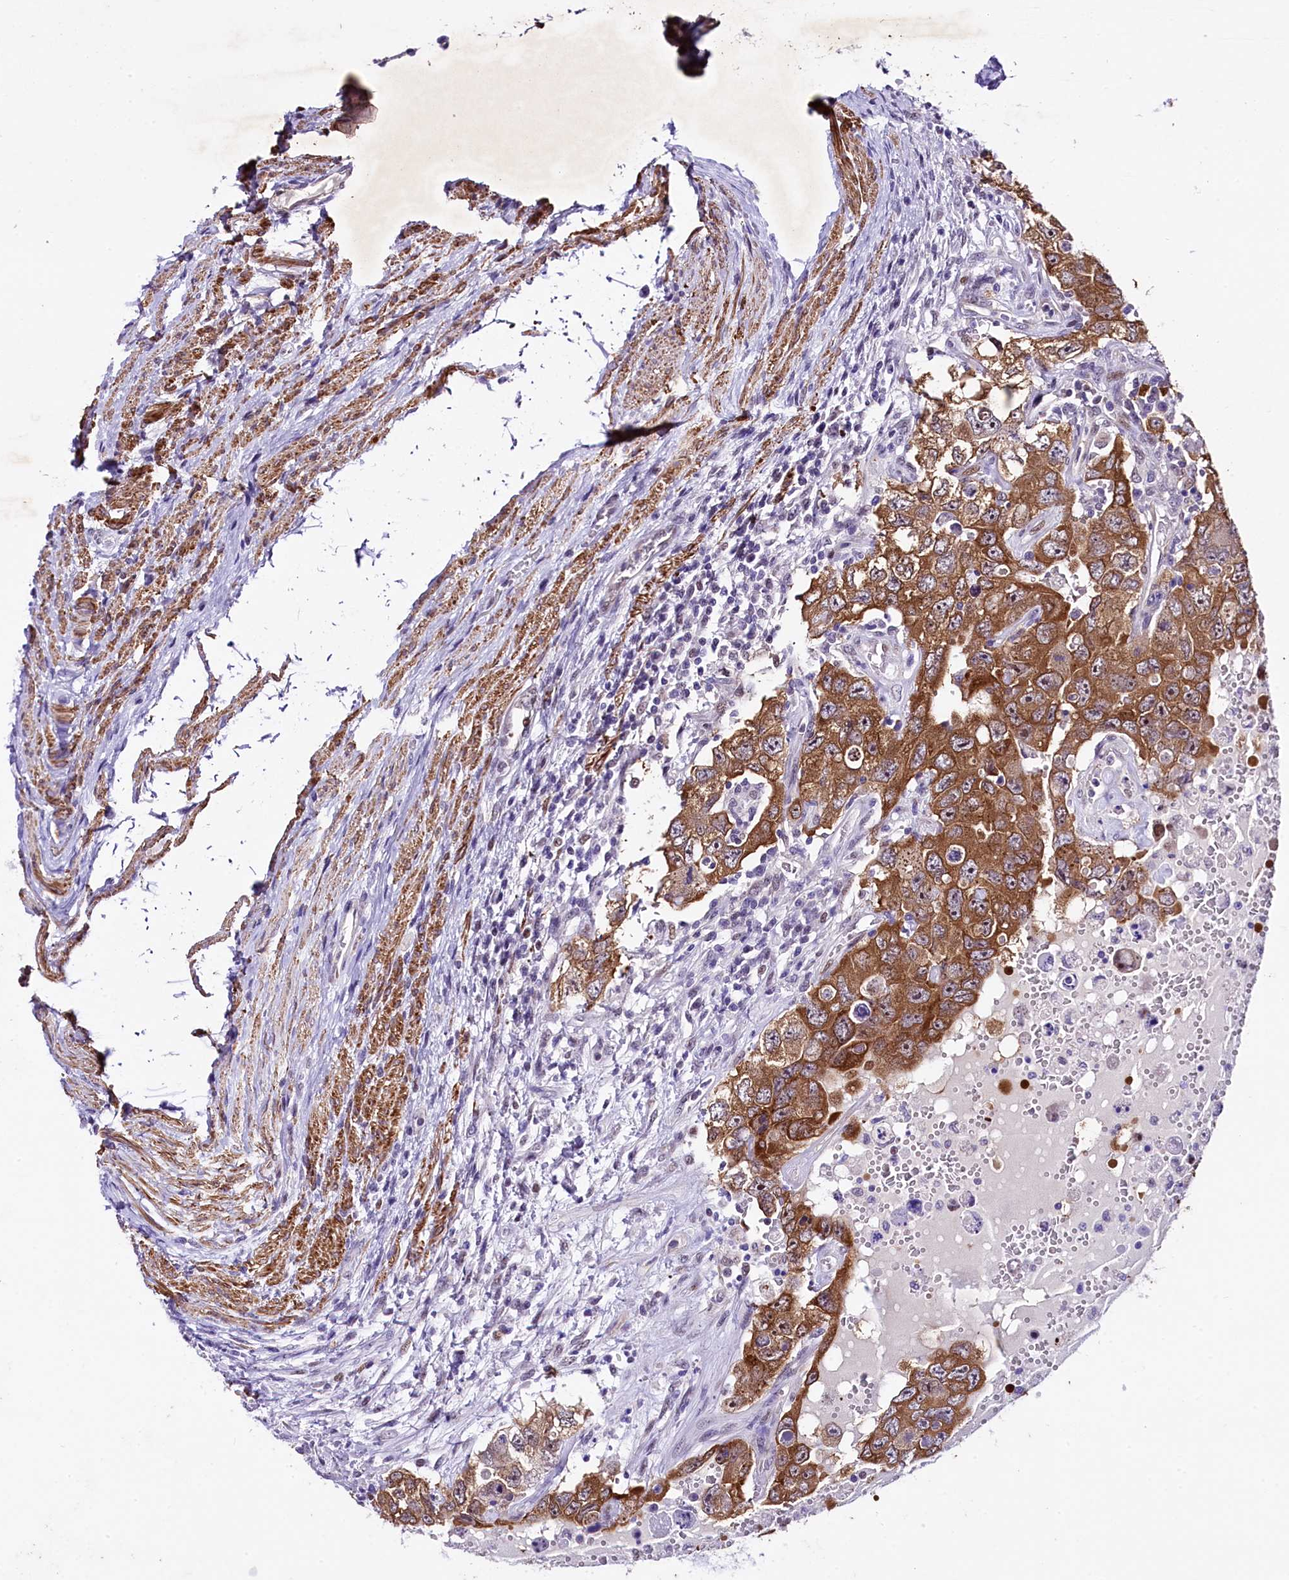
{"staining": {"intensity": "moderate", "quantity": ">75%", "location": "cytoplasmic/membranous"}, "tissue": "testis cancer", "cell_type": "Tumor cells", "image_type": "cancer", "snomed": [{"axis": "morphology", "description": "Carcinoma, Embryonal, NOS"}, {"axis": "topography", "description": "Testis"}], "caption": "A brown stain highlights moderate cytoplasmic/membranous expression of a protein in embryonal carcinoma (testis) tumor cells.", "gene": "SAMD10", "patient": {"sex": "male", "age": 26}}